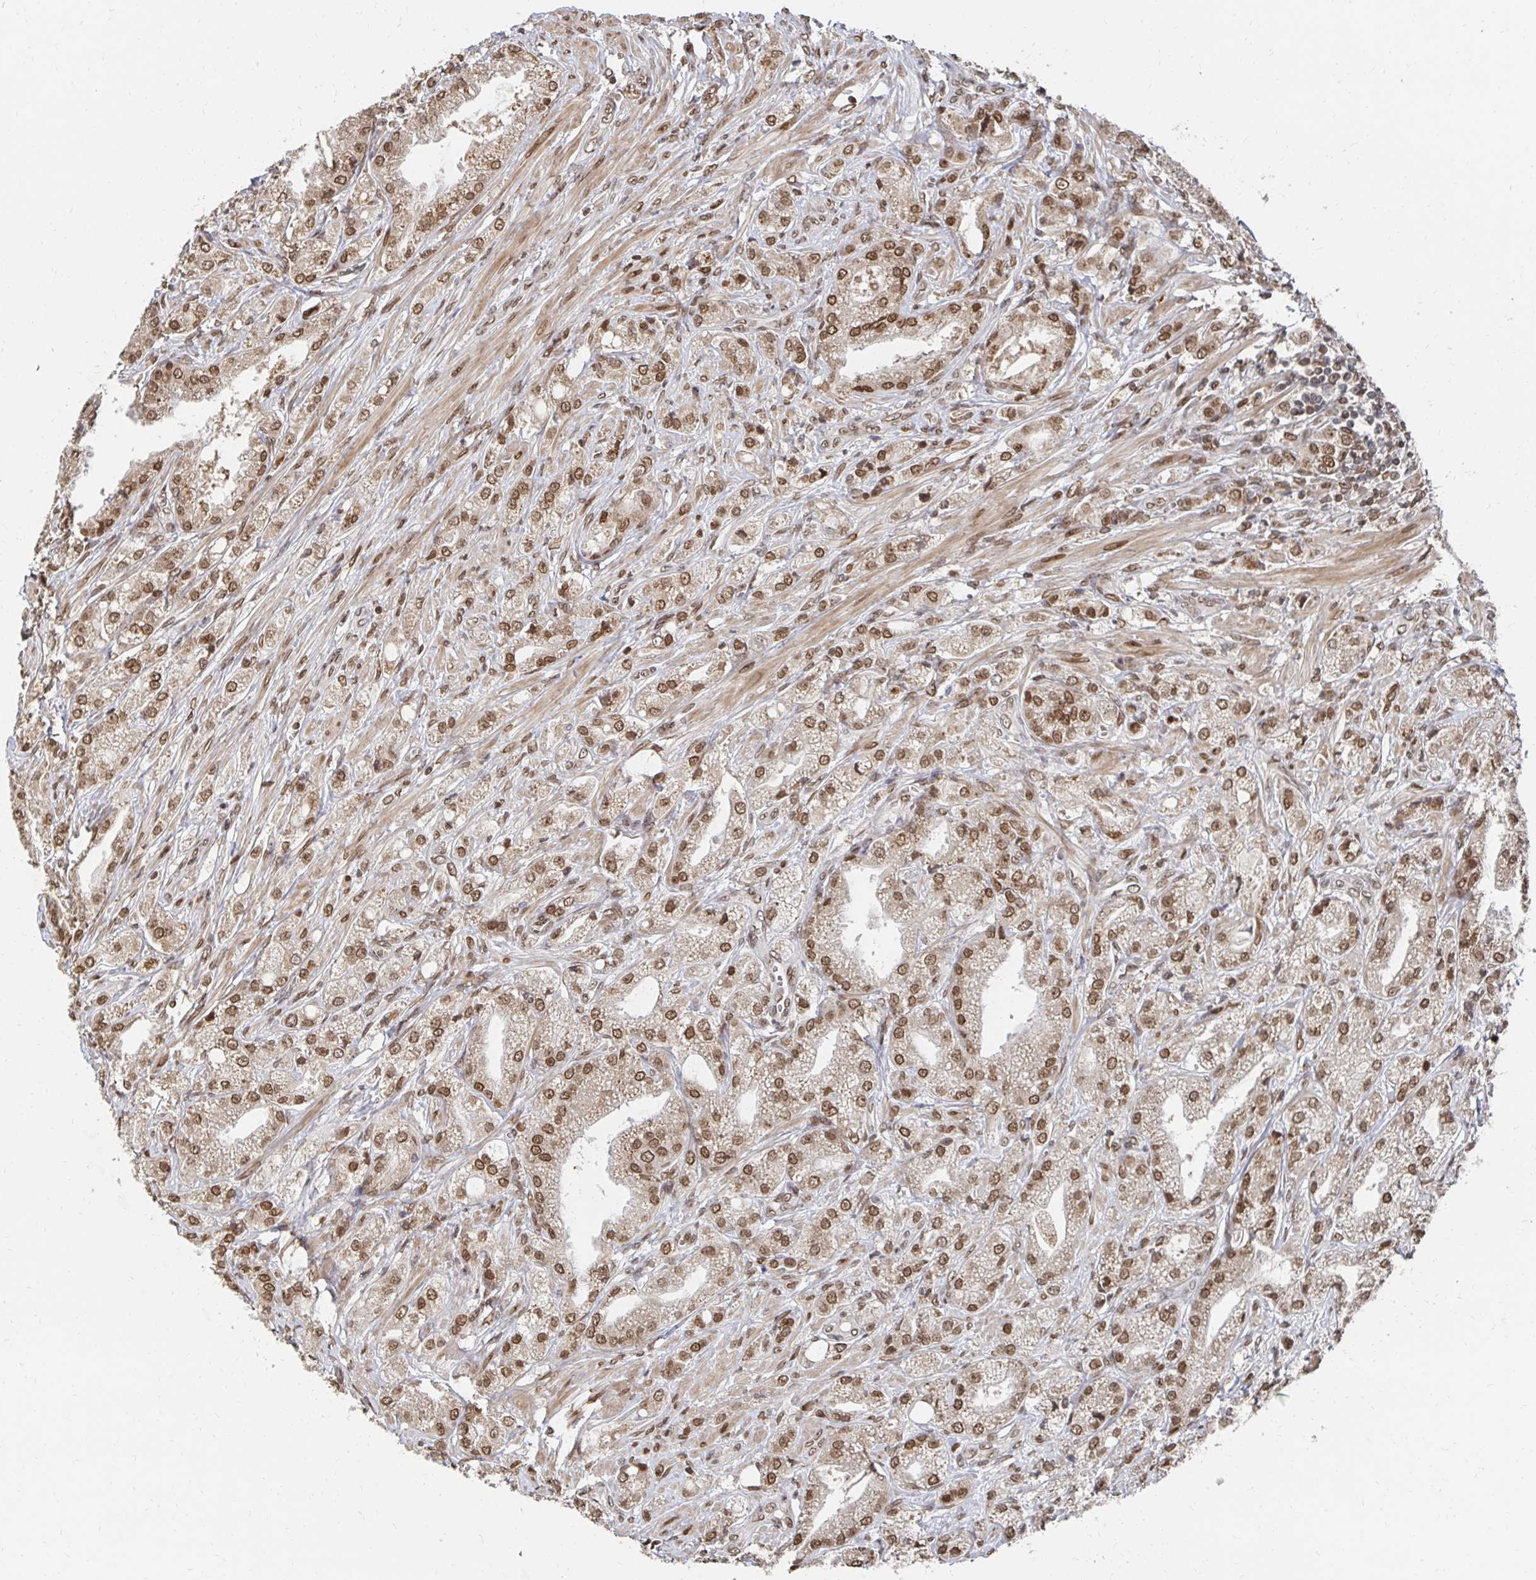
{"staining": {"intensity": "moderate", "quantity": ">75%", "location": "nuclear"}, "tissue": "prostate cancer", "cell_type": "Tumor cells", "image_type": "cancer", "snomed": [{"axis": "morphology", "description": "Adenocarcinoma, High grade"}, {"axis": "topography", "description": "Prostate"}], "caption": "This micrograph exhibits prostate cancer (high-grade adenocarcinoma) stained with immunohistochemistry to label a protein in brown. The nuclear of tumor cells show moderate positivity for the protein. Nuclei are counter-stained blue.", "gene": "GTF3C6", "patient": {"sex": "male", "age": 61}}